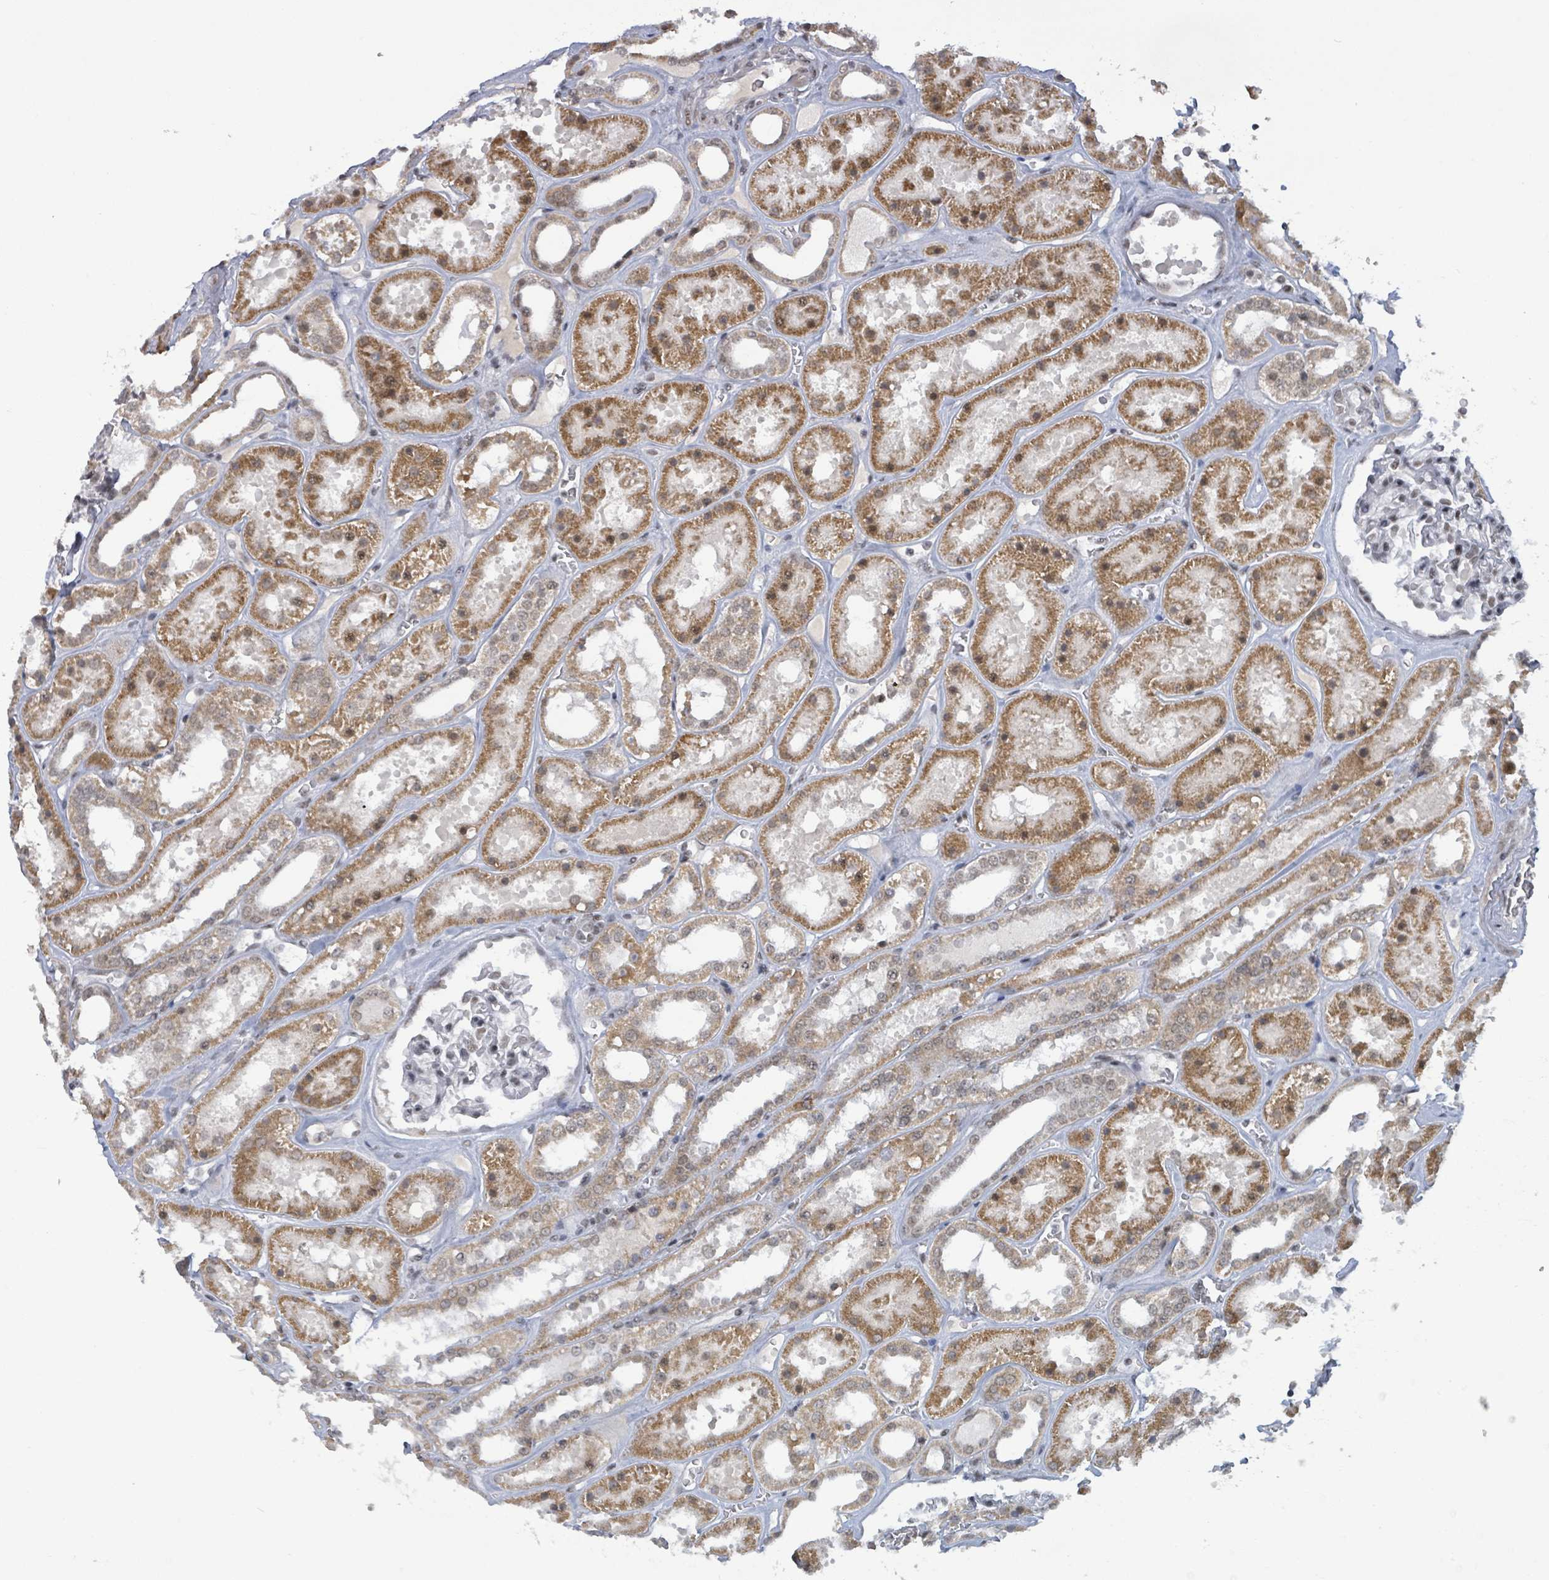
{"staining": {"intensity": "weak", "quantity": "25%-75%", "location": "nuclear"}, "tissue": "kidney", "cell_type": "Cells in glomeruli", "image_type": "normal", "snomed": [{"axis": "morphology", "description": "Normal tissue, NOS"}, {"axis": "topography", "description": "Kidney"}], "caption": "Immunohistochemistry (IHC) histopathology image of normal kidney stained for a protein (brown), which shows low levels of weak nuclear staining in about 25%-75% of cells in glomeruli.", "gene": "BANP", "patient": {"sex": "female", "age": 41}}